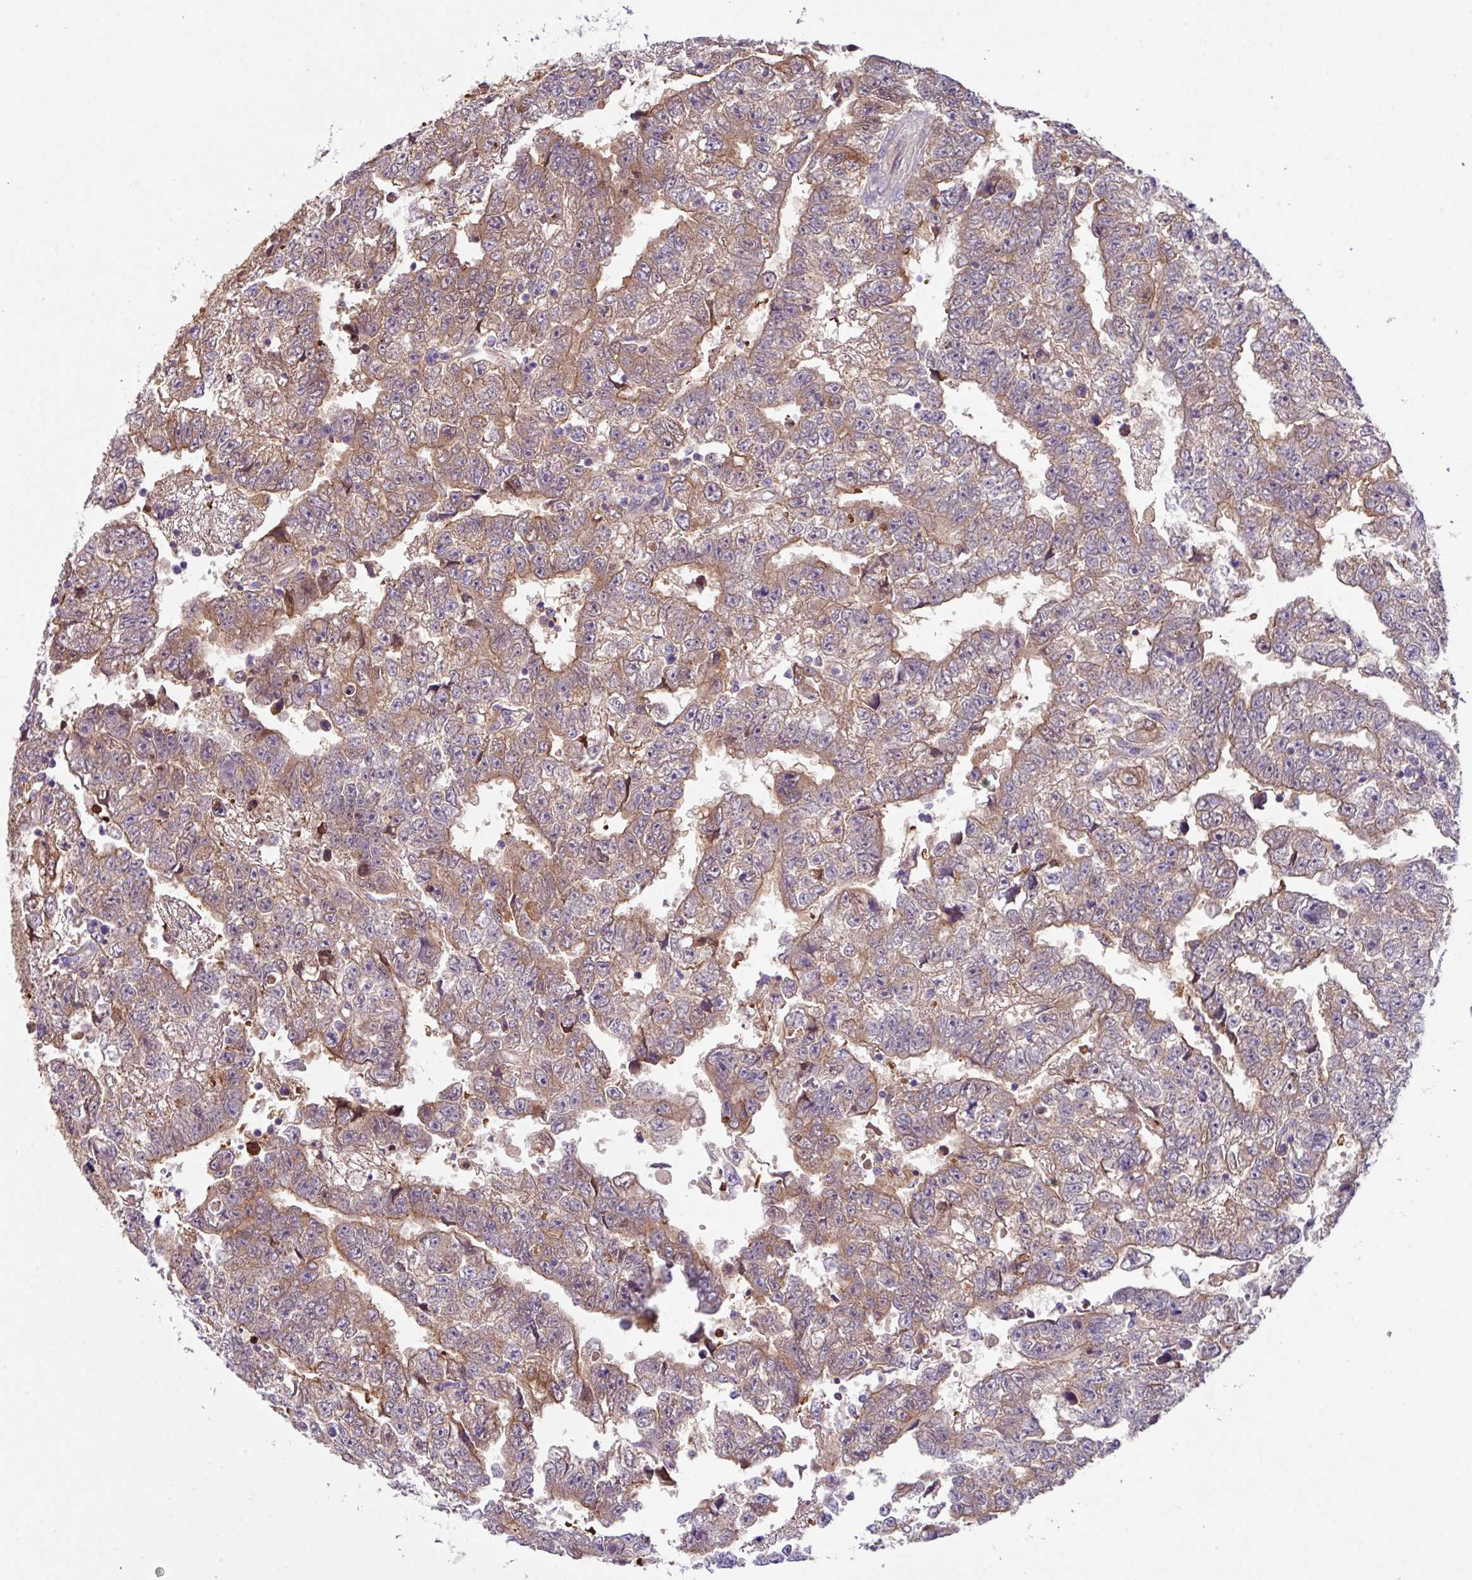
{"staining": {"intensity": "moderate", "quantity": ">75%", "location": "cytoplasmic/membranous"}, "tissue": "testis cancer", "cell_type": "Tumor cells", "image_type": "cancer", "snomed": [{"axis": "morphology", "description": "Carcinoma, Embryonal, NOS"}, {"axis": "topography", "description": "Testis"}], "caption": "Immunohistochemical staining of testis cancer displays moderate cytoplasmic/membranous protein positivity in about >75% of tumor cells.", "gene": "DNAL1", "patient": {"sex": "male", "age": 25}}